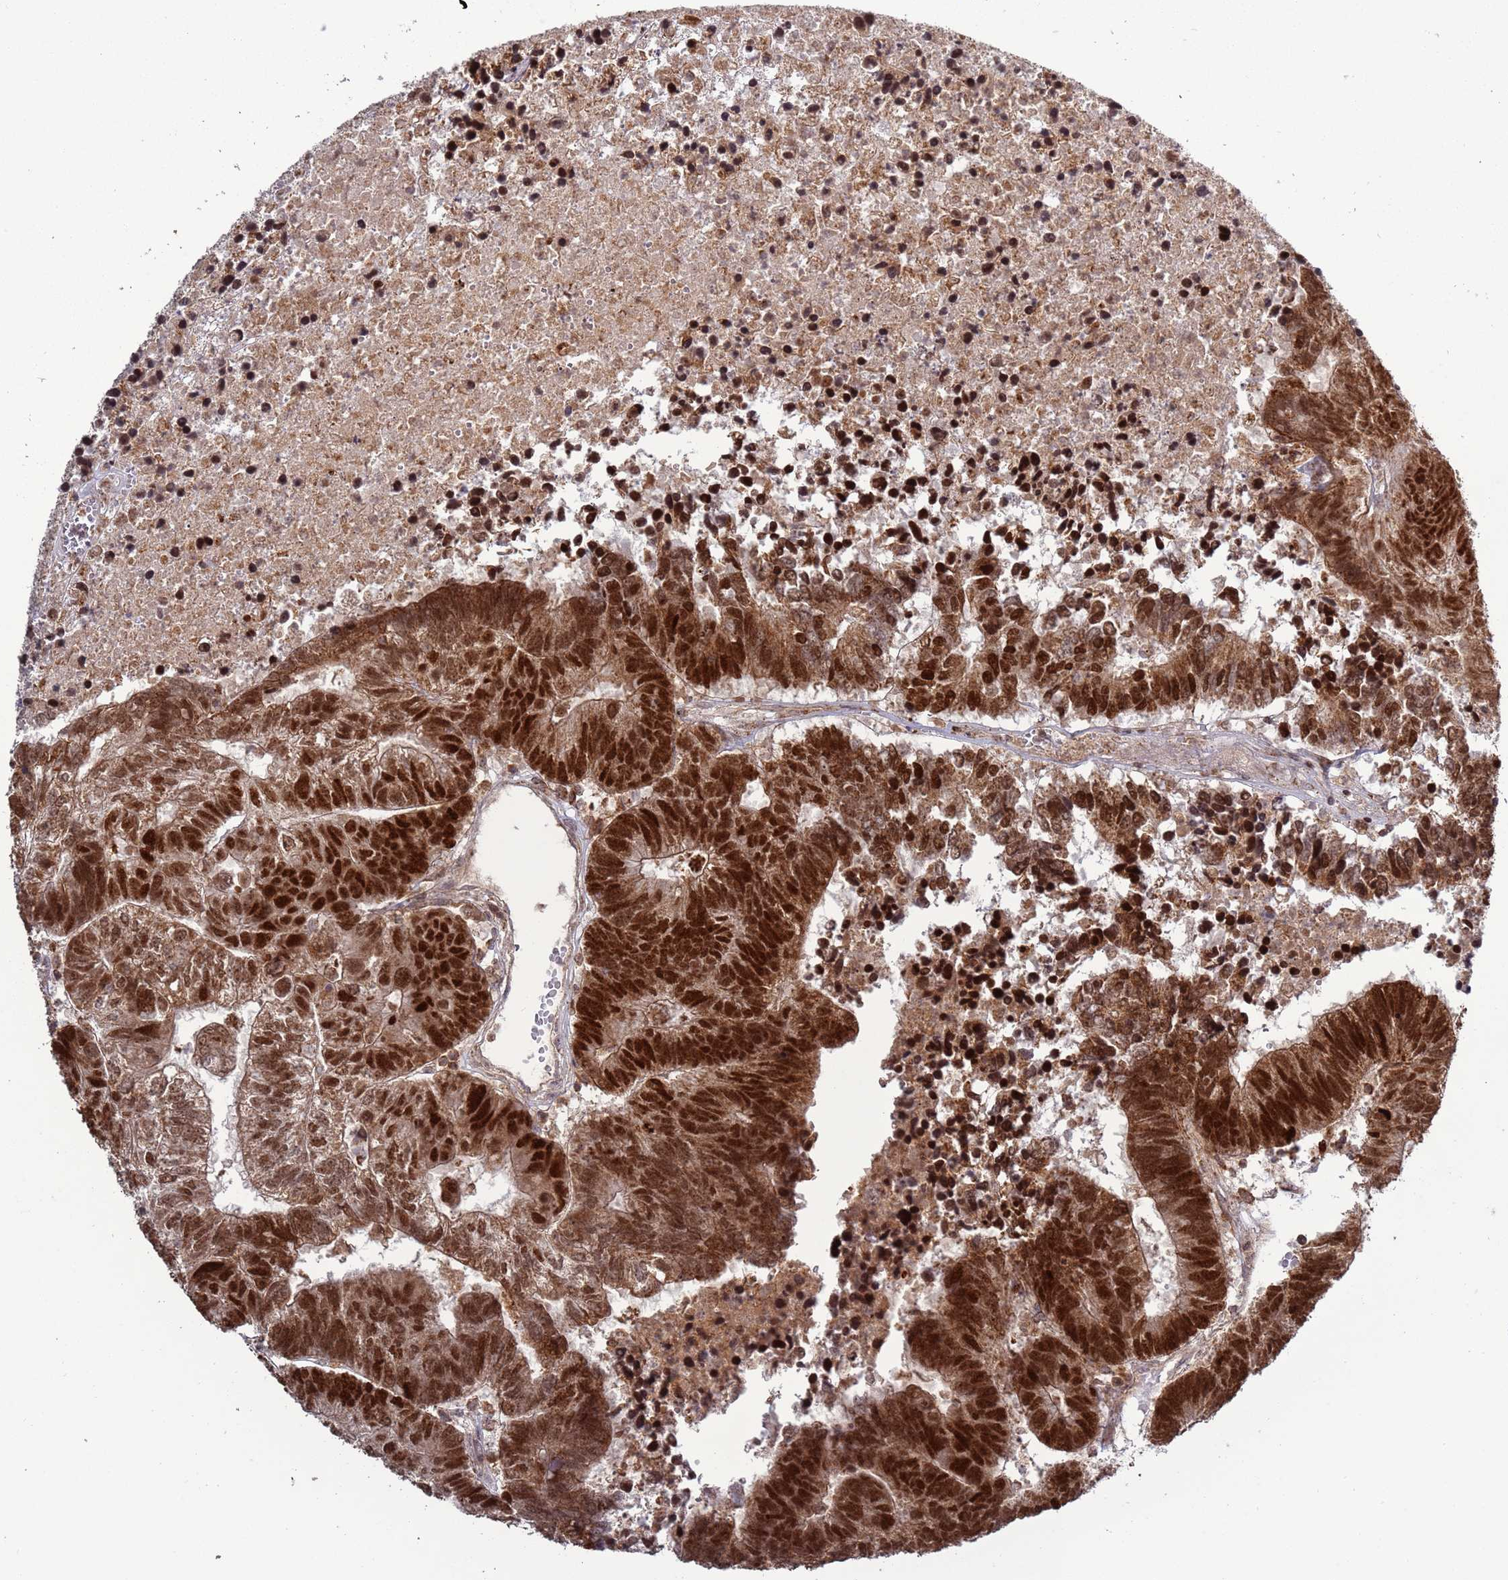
{"staining": {"intensity": "strong", "quantity": ">75%", "location": "nuclear"}, "tissue": "colorectal cancer", "cell_type": "Tumor cells", "image_type": "cancer", "snomed": [{"axis": "morphology", "description": "Adenocarcinoma, NOS"}, {"axis": "topography", "description": "Colon"}], "caption": "Protein staining displays strong nuclear staining in approximately >75% of tumor cells in adenocarcinoma (colorectal).", "gene": "RCOR2", "patient": {"sex": "female", "age": 48}}